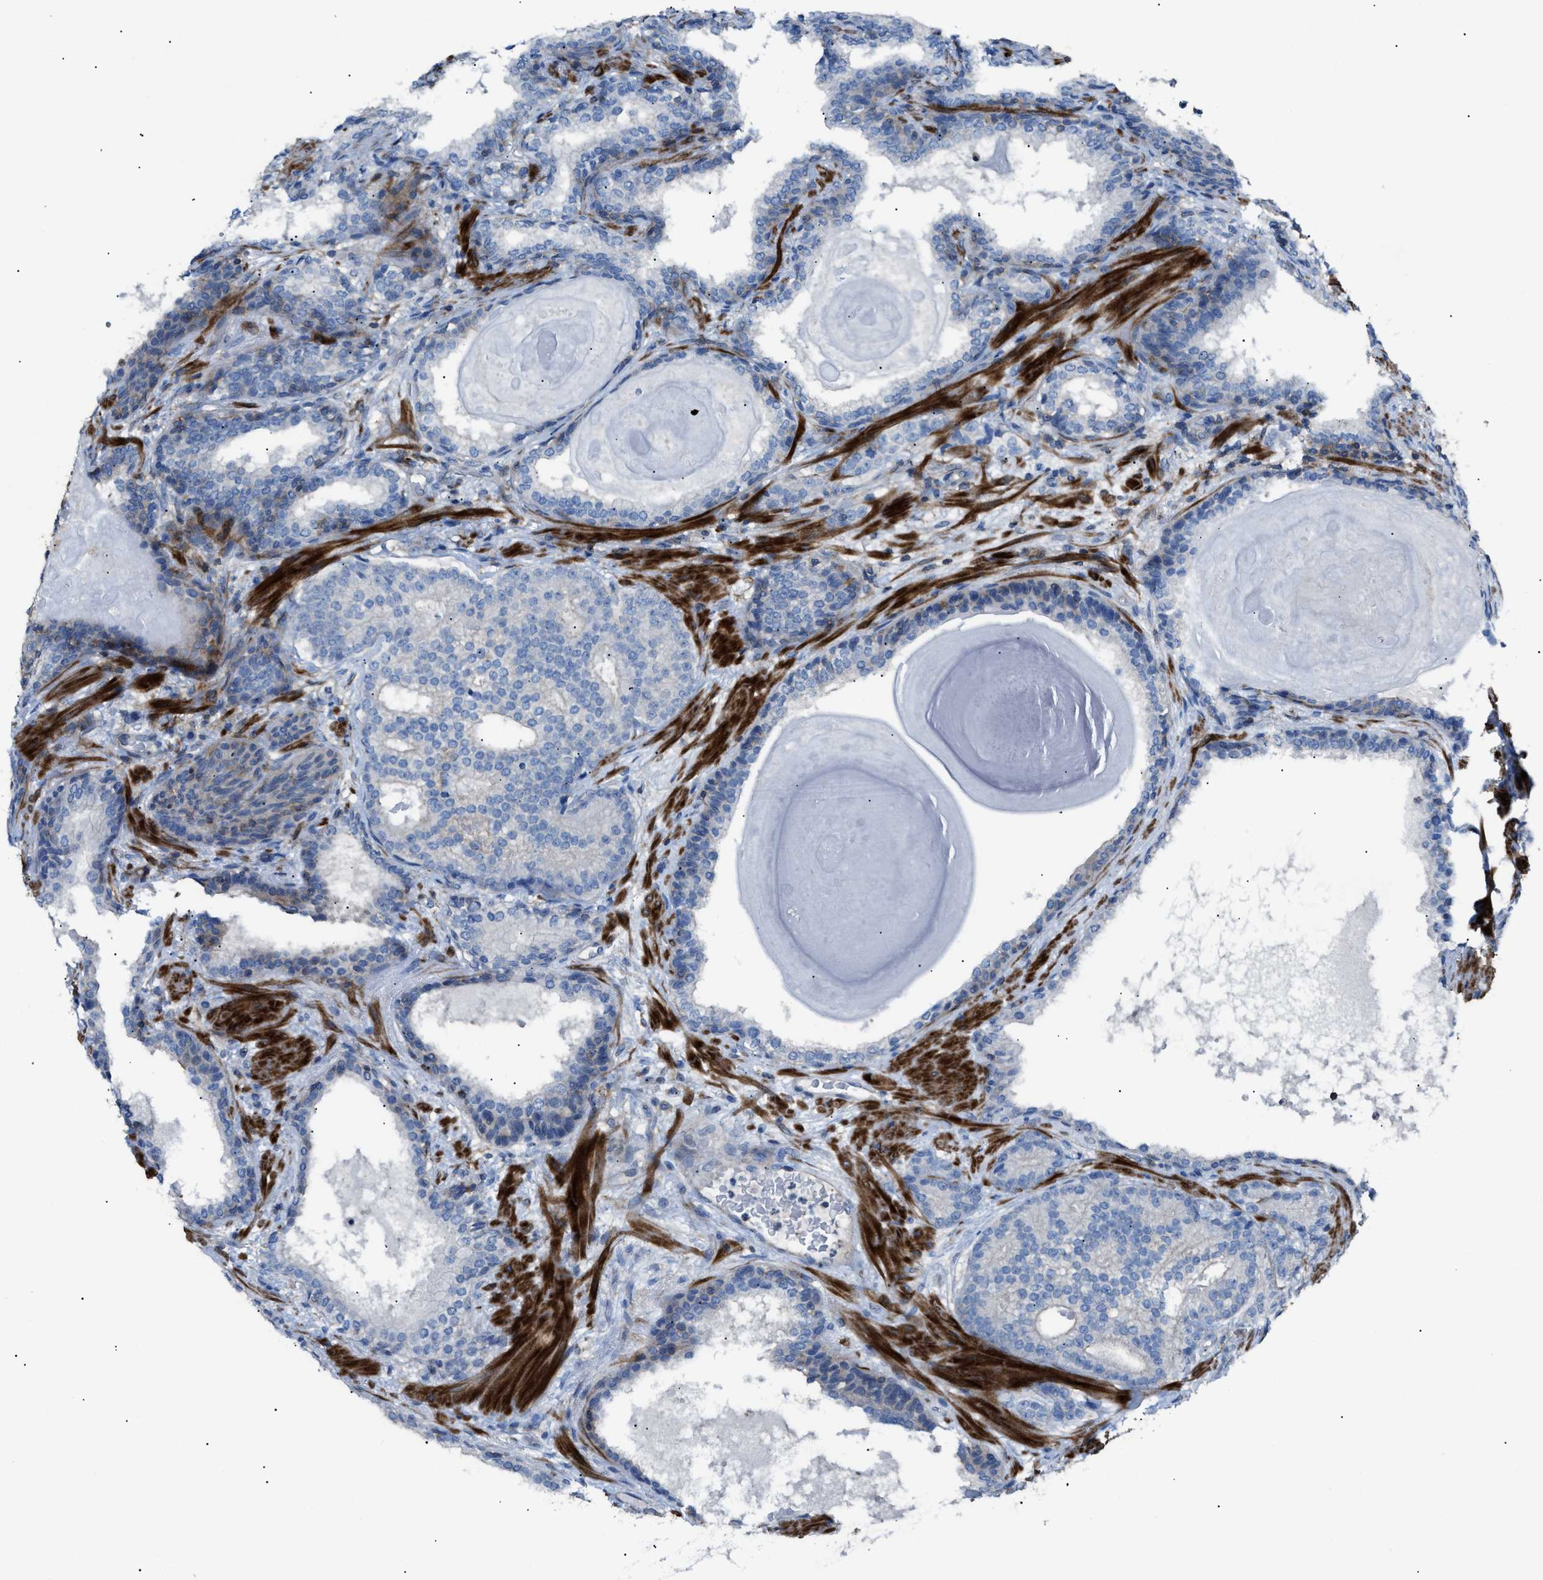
{"staining": {"intensity": "negative", "quantity": "none", "location": "none"}, "tissue": "prostate cancer", "cell_type": "Tumor cells", "image_type": "cancer", "snomed": [{"axis": "morphology", "description": "Adenocarcinoma, High grade"}, {"axis": "topography", "description": "Prostate"}], "caption": "Immunohistochemistry (IHC) image of neoplastic tissue: prostate cancer (high-grade adenocarcinoma) stained with DAB (3,3'-diaminobenzidine) displays no significant protein staining in tumor cells.", "gene": "NCK2", "patient": {"sex": "male", "age": 61}}